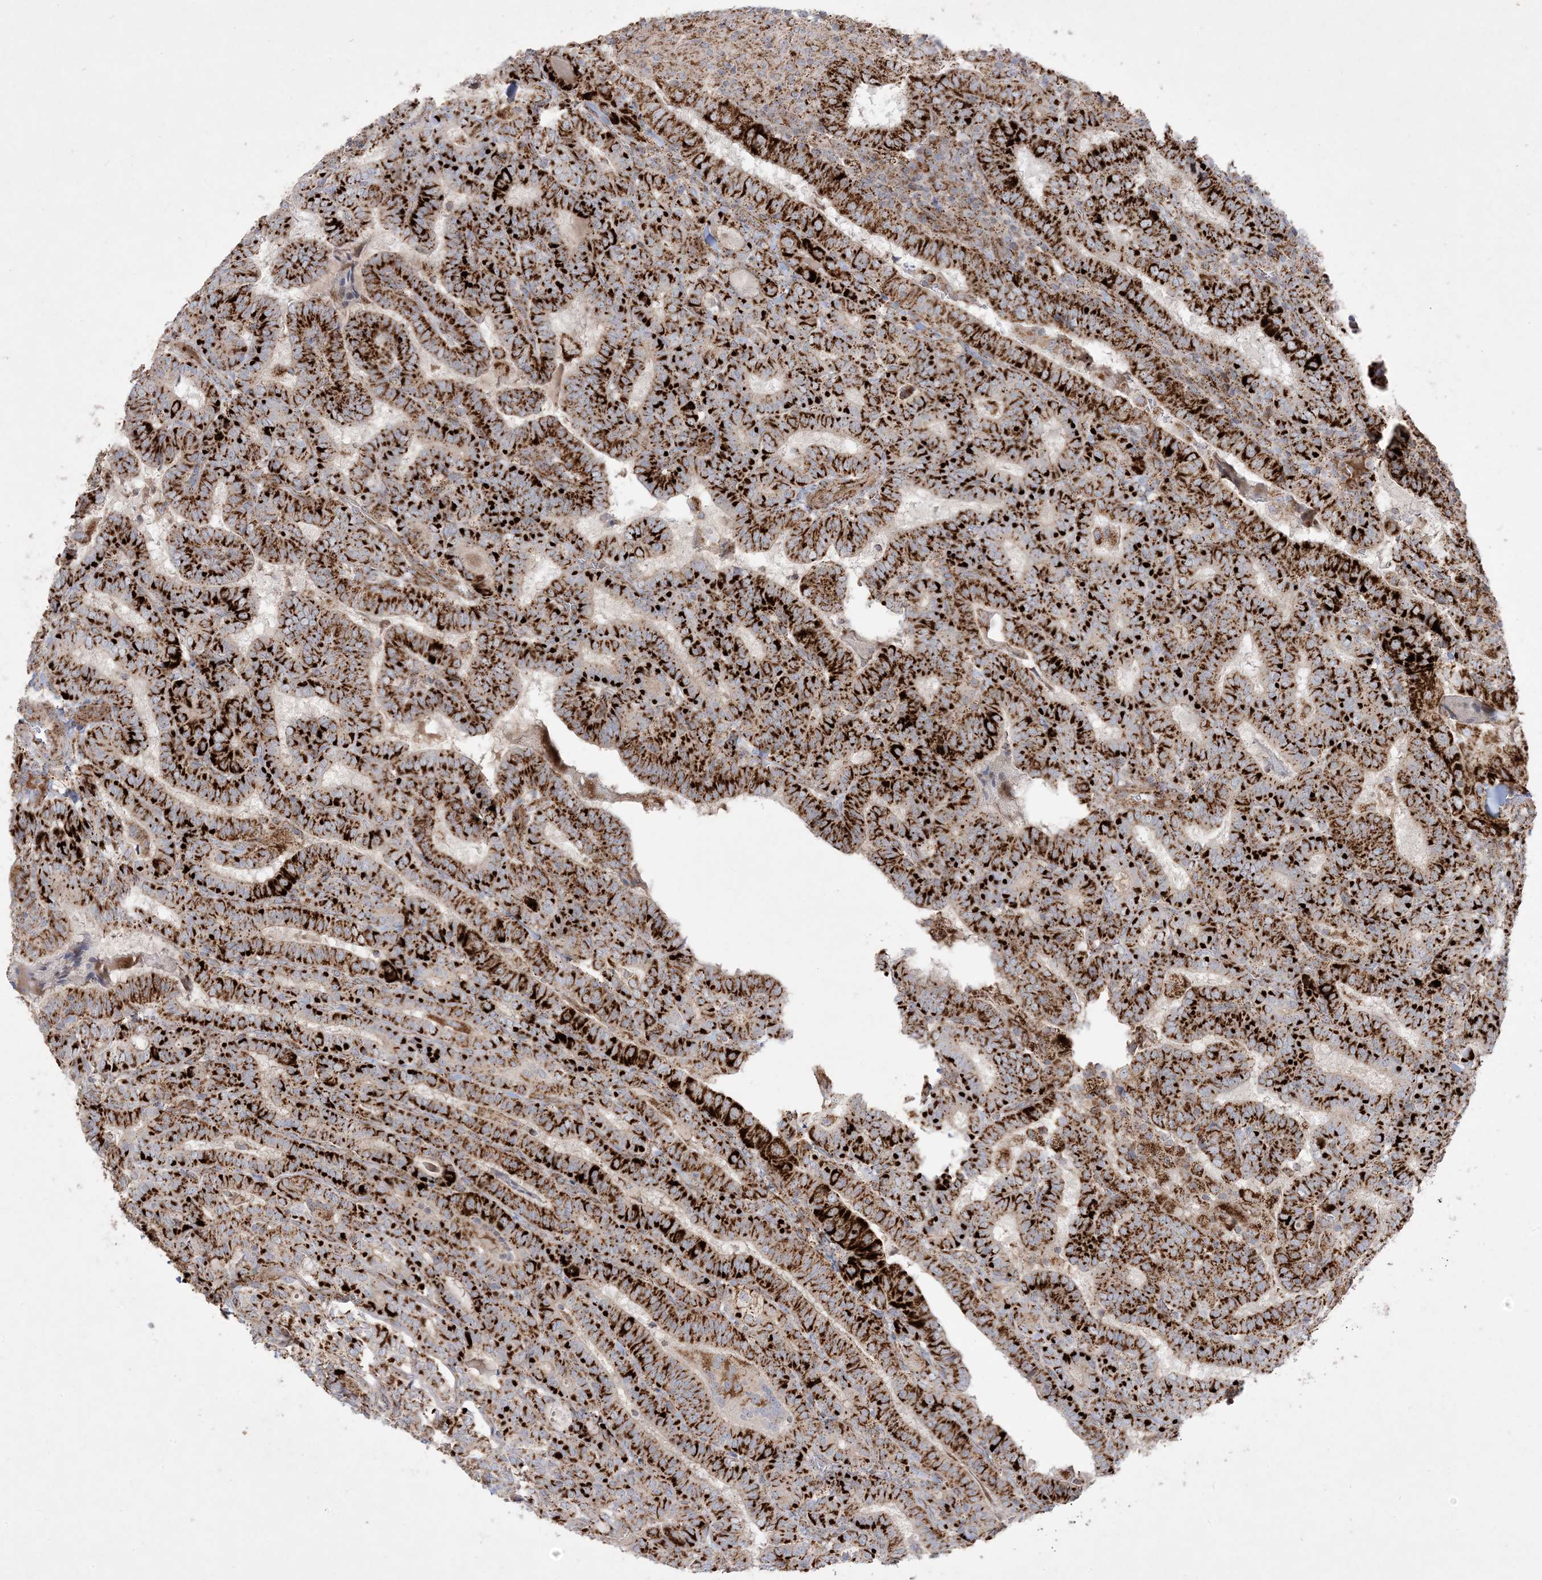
{"staining": {"intensity": "strong", "quantity": ">75%", "location": "cytoplasmic/membranous"}, "tissue": "thyroid cancer", "cell_type": "Tumor cells", "image_type": "cancer", "snomed": [{"axis": "morphology", "description": "Papillary adenocarcinoma, NOS"}, {"axis": "topography", "description": "Thyroid gland"}], "caption": "A photomicrograph of papillary adenocarcinoma (thyroid) stained for a protein displays strong cytoplasmic/membranous brown staining in tumor cells.", "gene": "NDUFAF3", "patient": {"sex": "female", "age": 72}}